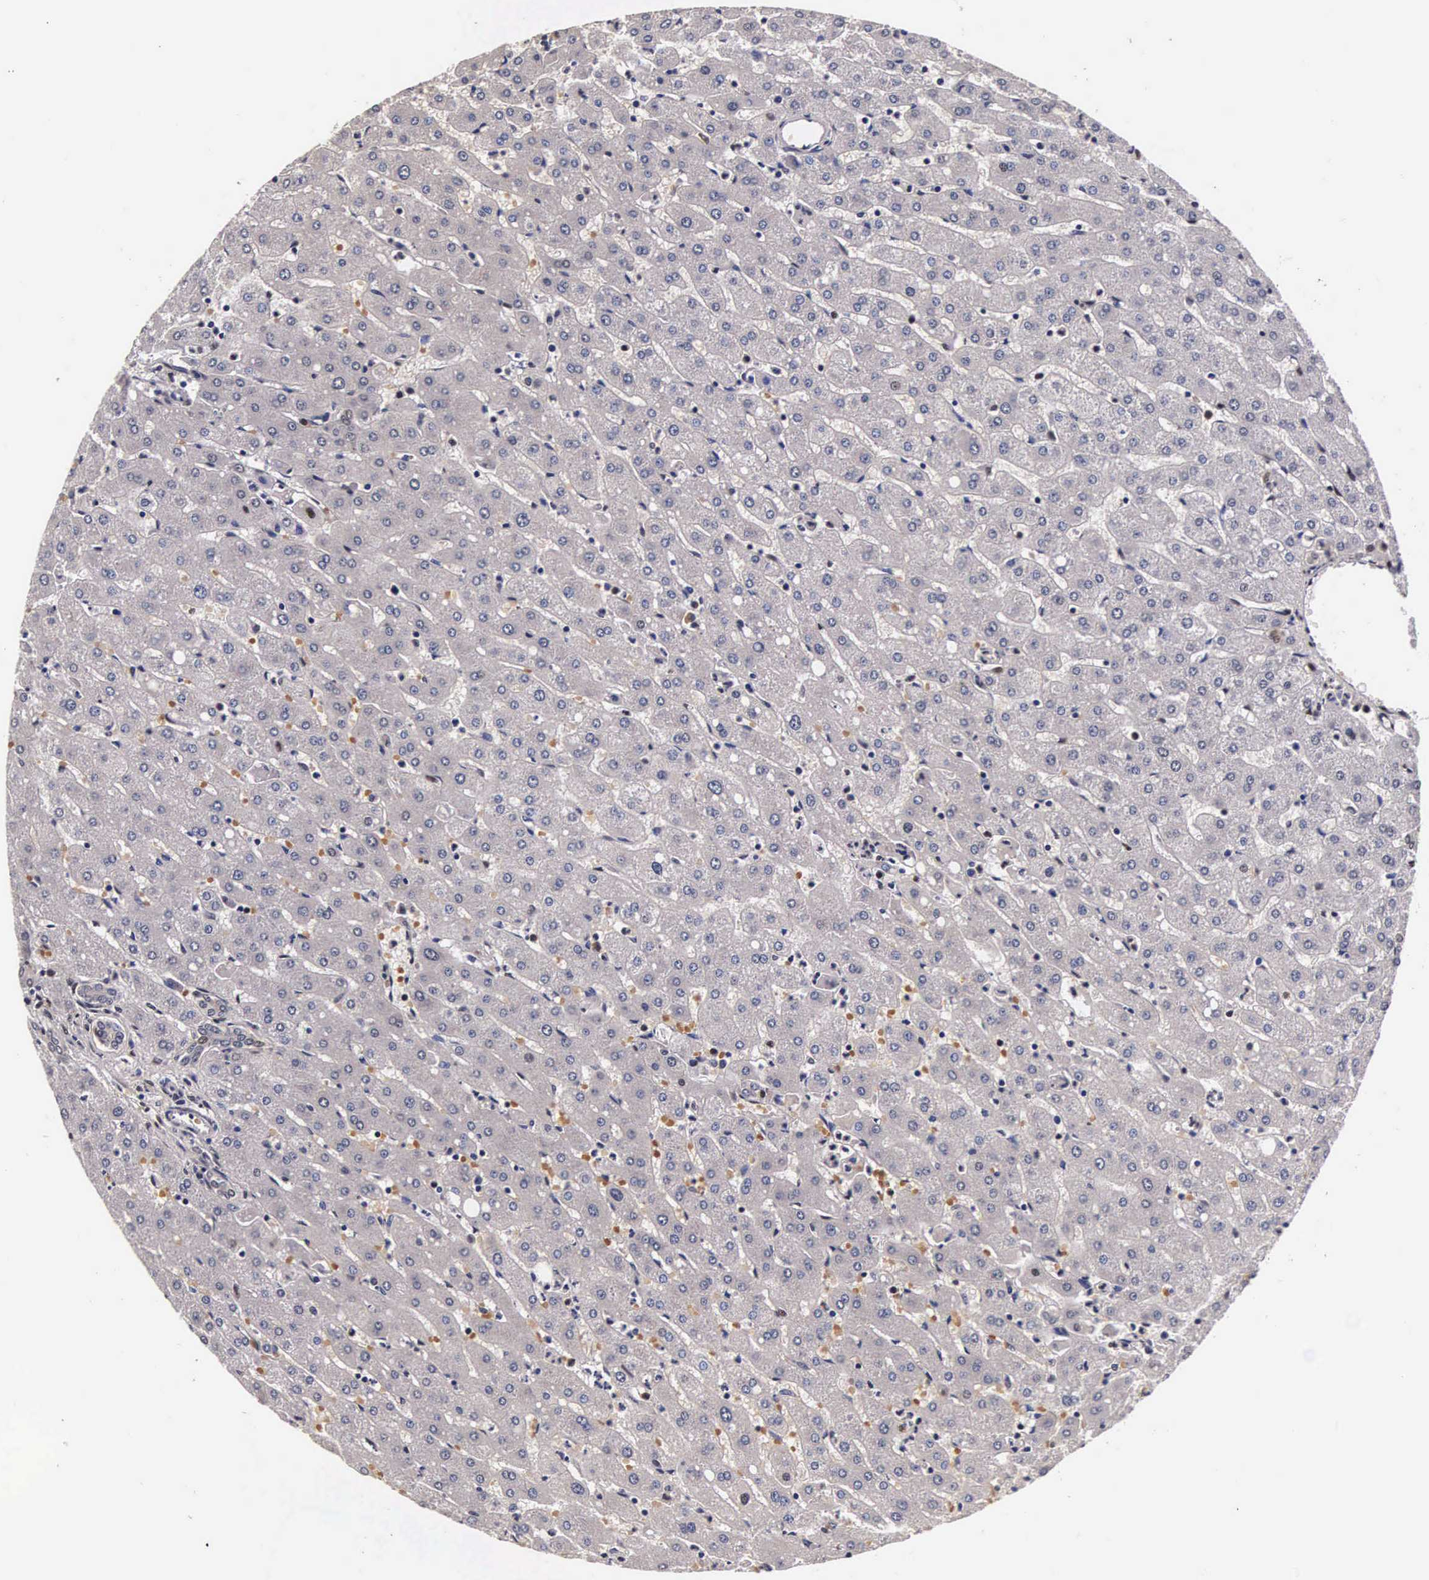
{"staining": {"intensity": "moderate", "quantity": ">75%", "location": "nuclear"}, "tissue": "liver", "cell_type": "Cholangiocytes", "image_type": "normal", "snomed": [{"axis": "morphology", "description": "Normal tissue, NOS"}, {"axis": "topography", "description": "Liver"}], "caption": "A micrograph of human liver stained for a protein exhibits moderate nuclear brown staining in cholangiocytes. (Stains: DAB (3,3'-diaminobenzidine) in brown, nuclei in blue, Microscopy: brightfield microscopy at high magnification).", "gene": "BCL2L2", "patient": {"sex": "female", "age": 30}}